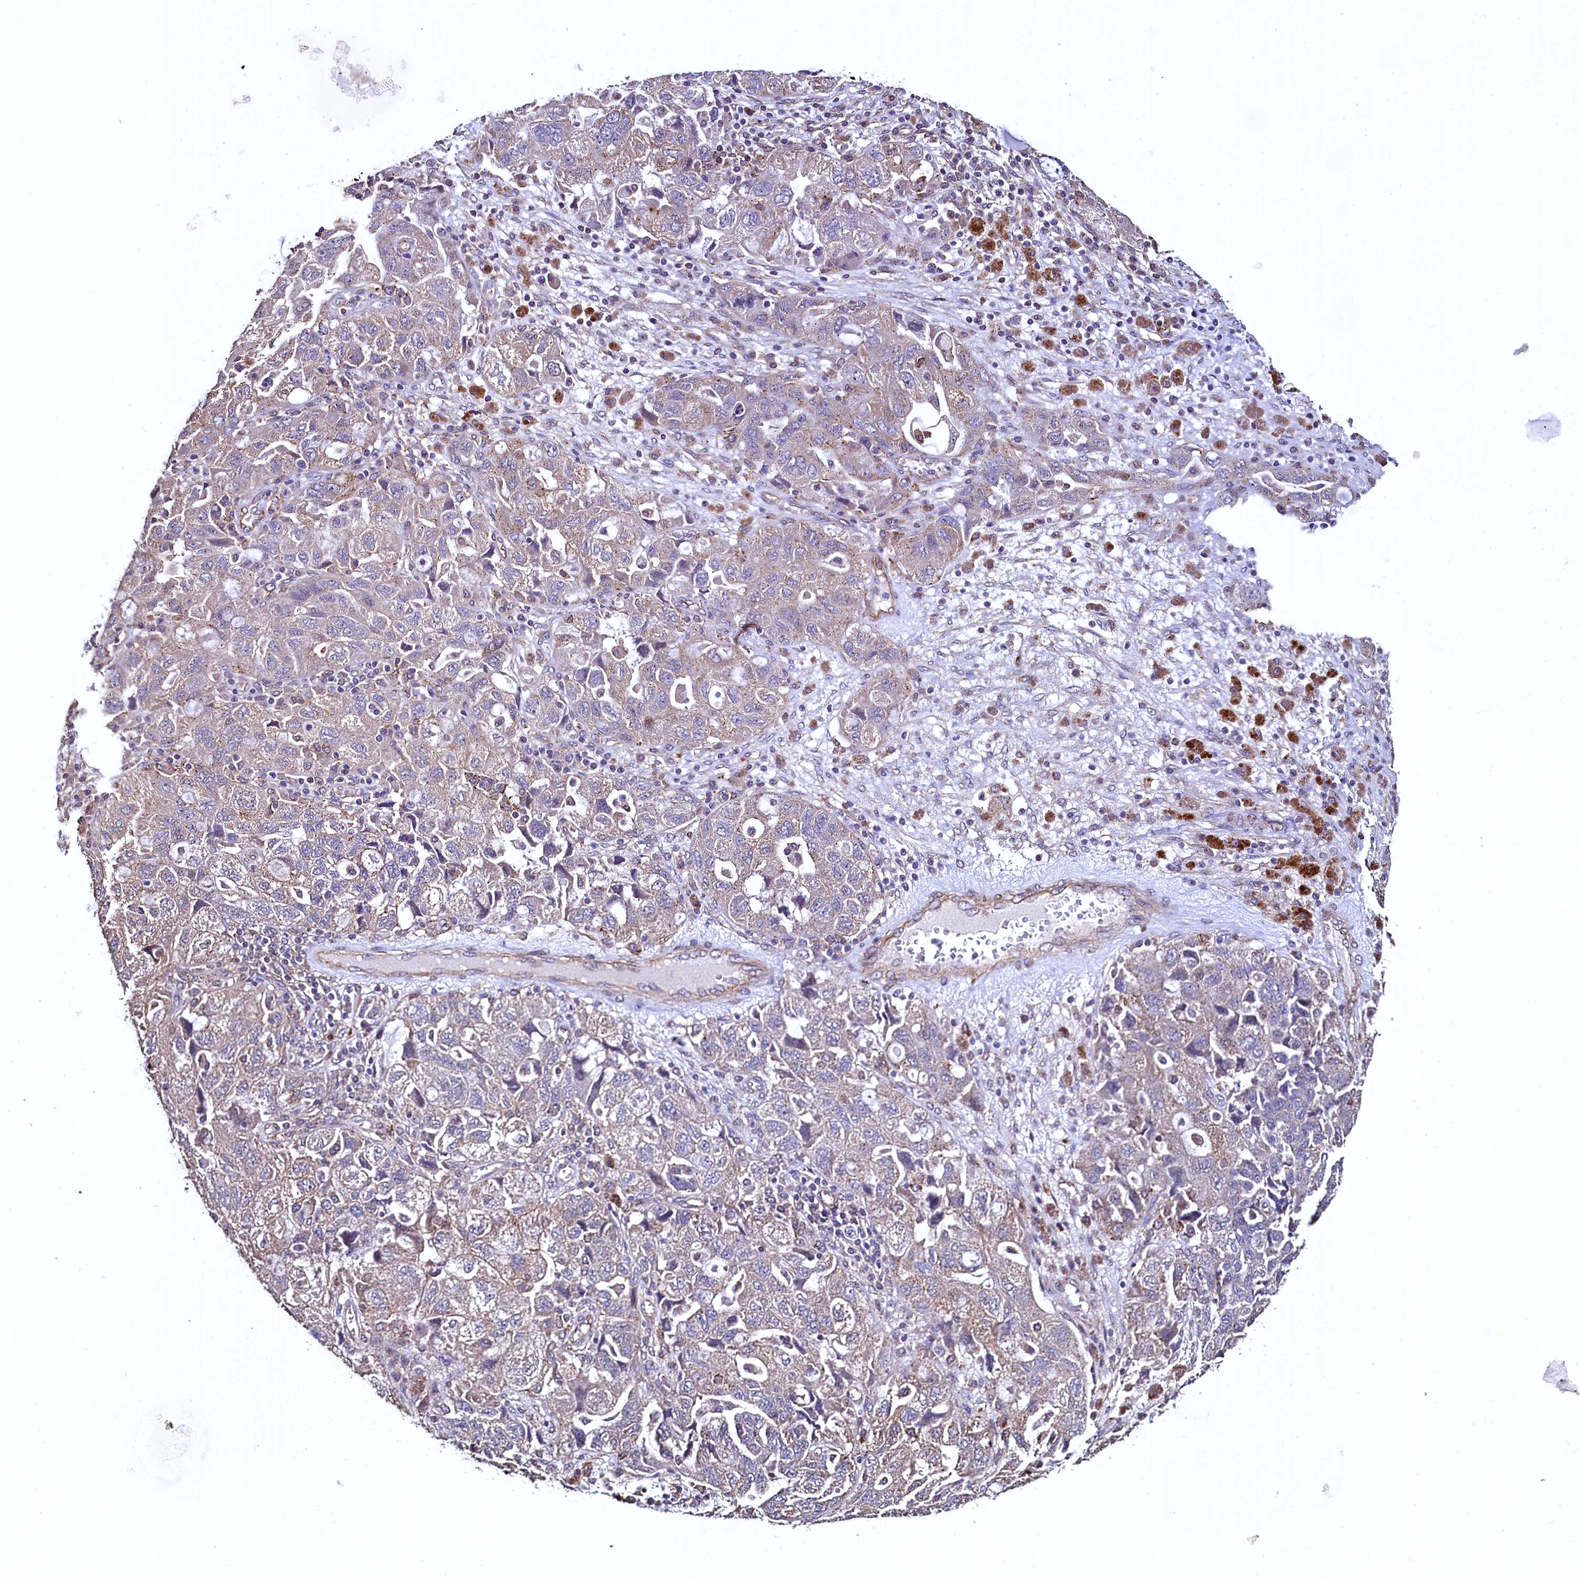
{"staining": {"intensity": "weak", "quantity": "25%-75%", "location": "cytoplasmic/membranous"}, "tissue": "ovarian cancer", "cell_type": "Tumor cells", "image_type": "cancer", "snomed": [{"axis": "morphology", "description": "Carcinoma, NOS"}, {"axis": "morphology", "description": "Cystadenocarcinoma, serous, NOS"}, {"axis": "topography", "description": "Ovary"}], "caption": "This micrograph exhibits immunohistochemistry staining of human ovarian cancer (serous cystadenocarcinoma), with low weak cytoplasmic/membranous positivity in about 25%-75% of tumor cells.", "gene": "PALM", "patient": {"sex": "female", "age": 69}}